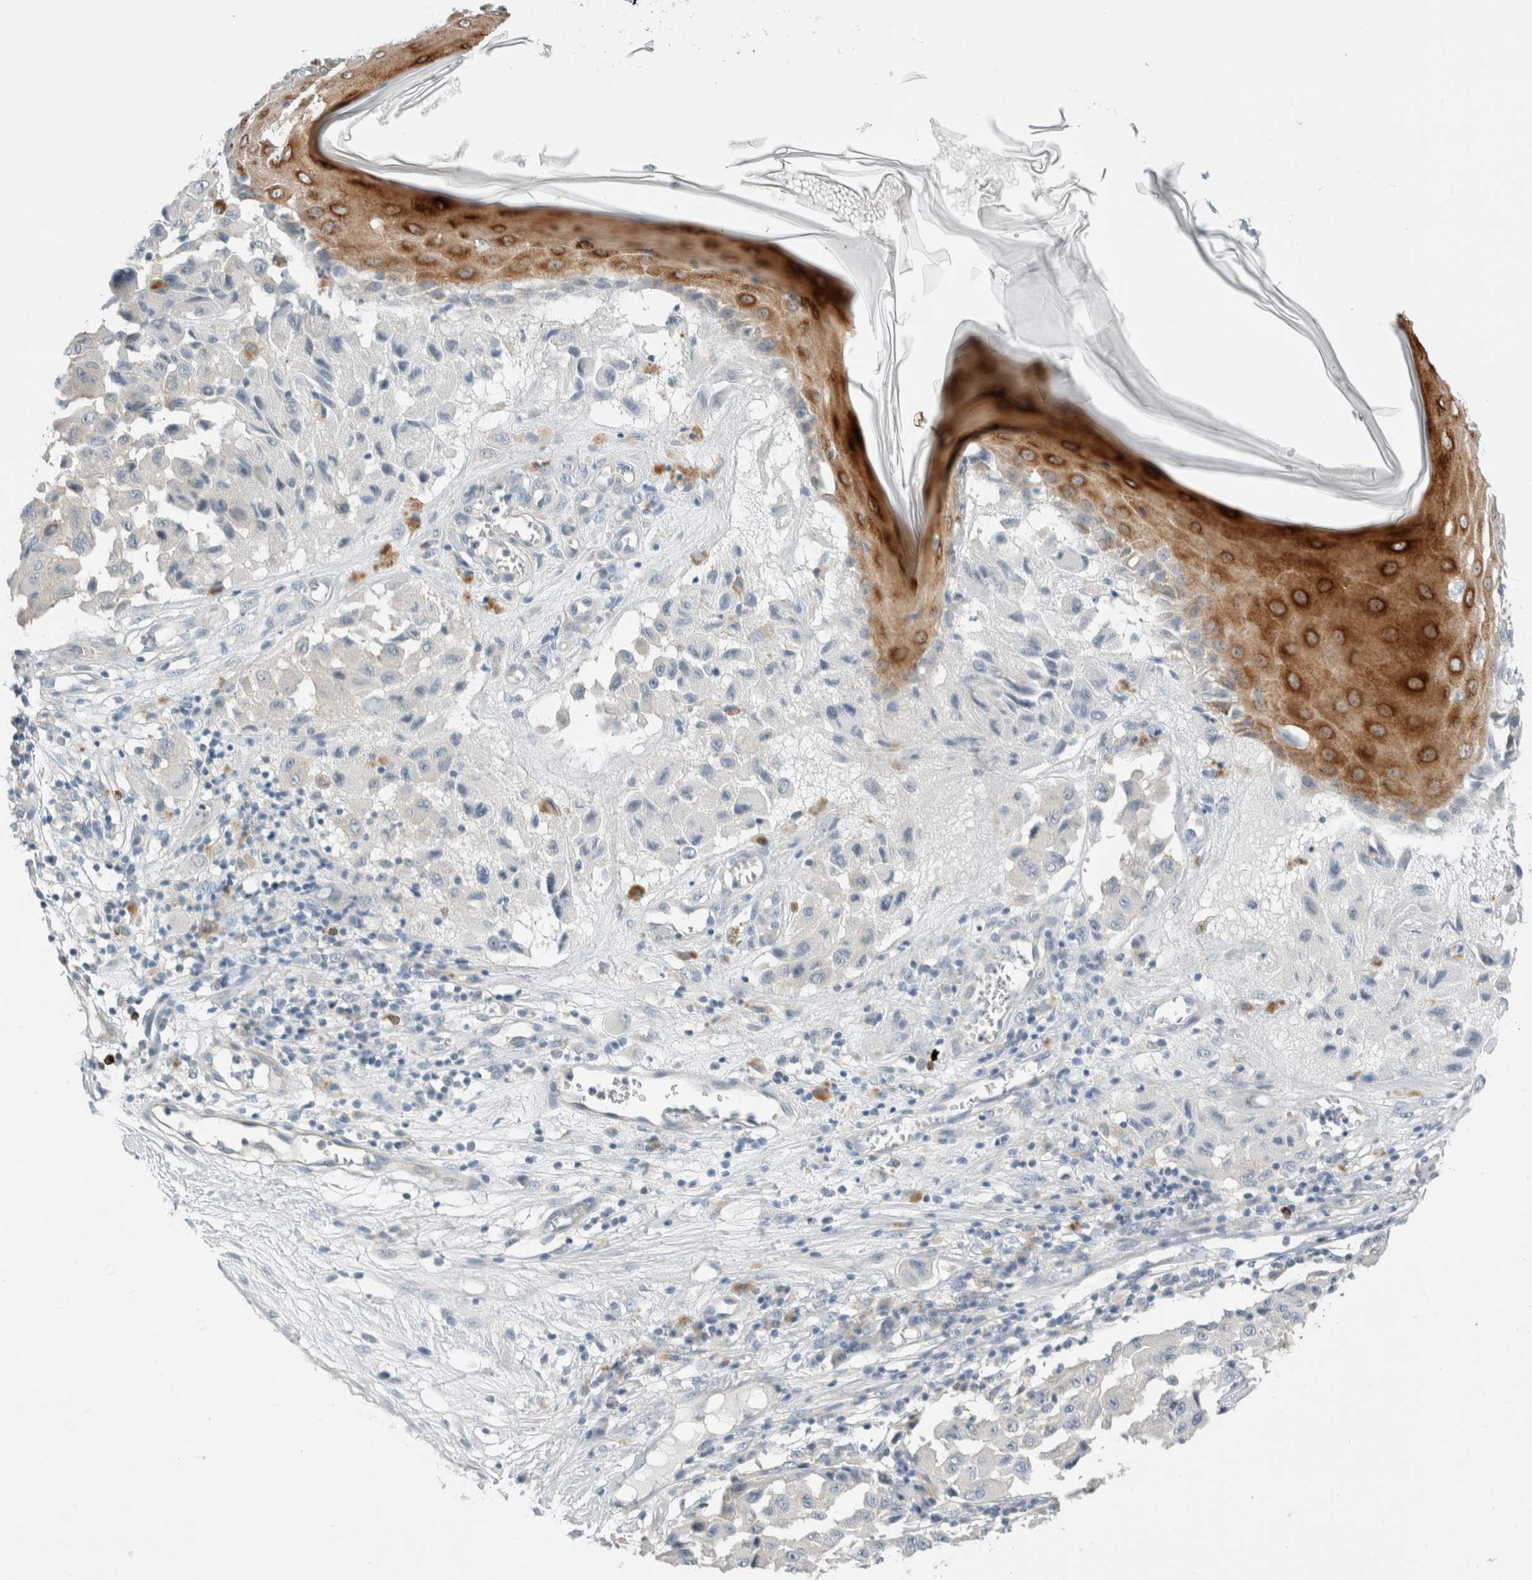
{"staining": {"intensity": "negative", "quantity": "none", "location": "none"}, "tissue": "melanoma", "cell_type": "Tumor cells", "image_type": "cancer", "snomed": [{"axis": "morphology", "description": "Malignant melanoma, NOS"}, {"axis": "topography", "description": "Skin"}], "caption": "Tumor cells show no significant protein expression in melanoma.", "gene": "SDR16C5", "patient": {"sex": "male", "age": 30}}